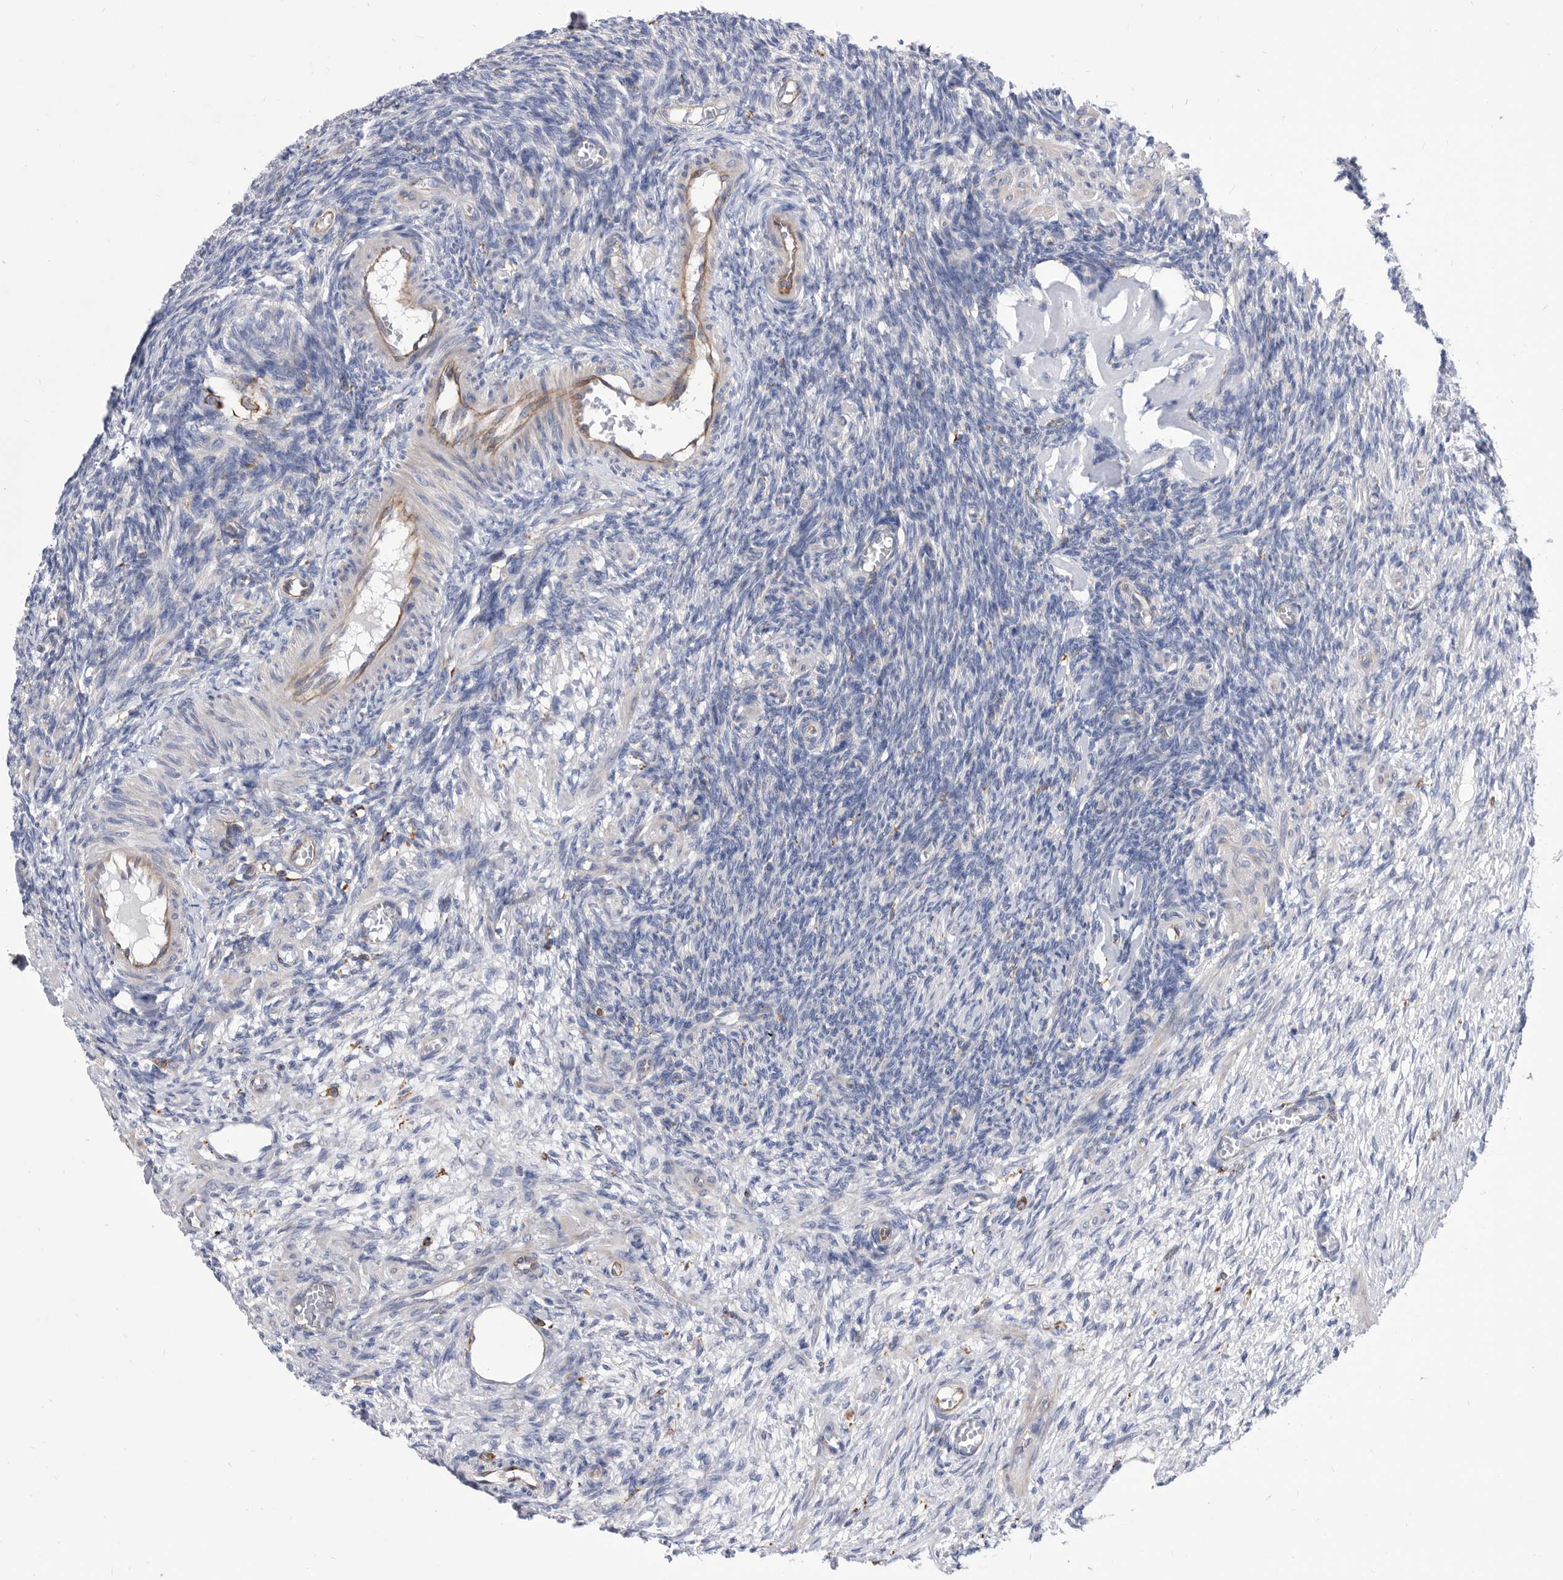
{"staining": {"intensity": "negative", "quantity": "none", "location": "none"}, "tissue": "ovary", "cell_type": "Follicle cells", "image_type": "normal", "snomed": [{"axis": "morphology", "description": "Normal tissue, NOS"}, {"axis": "topography", "description": "Ovary"}], "caption": "A histopathology image of human ovary is negative for staining in follicle cells. The staining is performed using DAB brown chromogen with nuclei counter-stained in using hematoxylin.", "gene": "SMG7", "patient": {"sex": "female", "age": 27}}